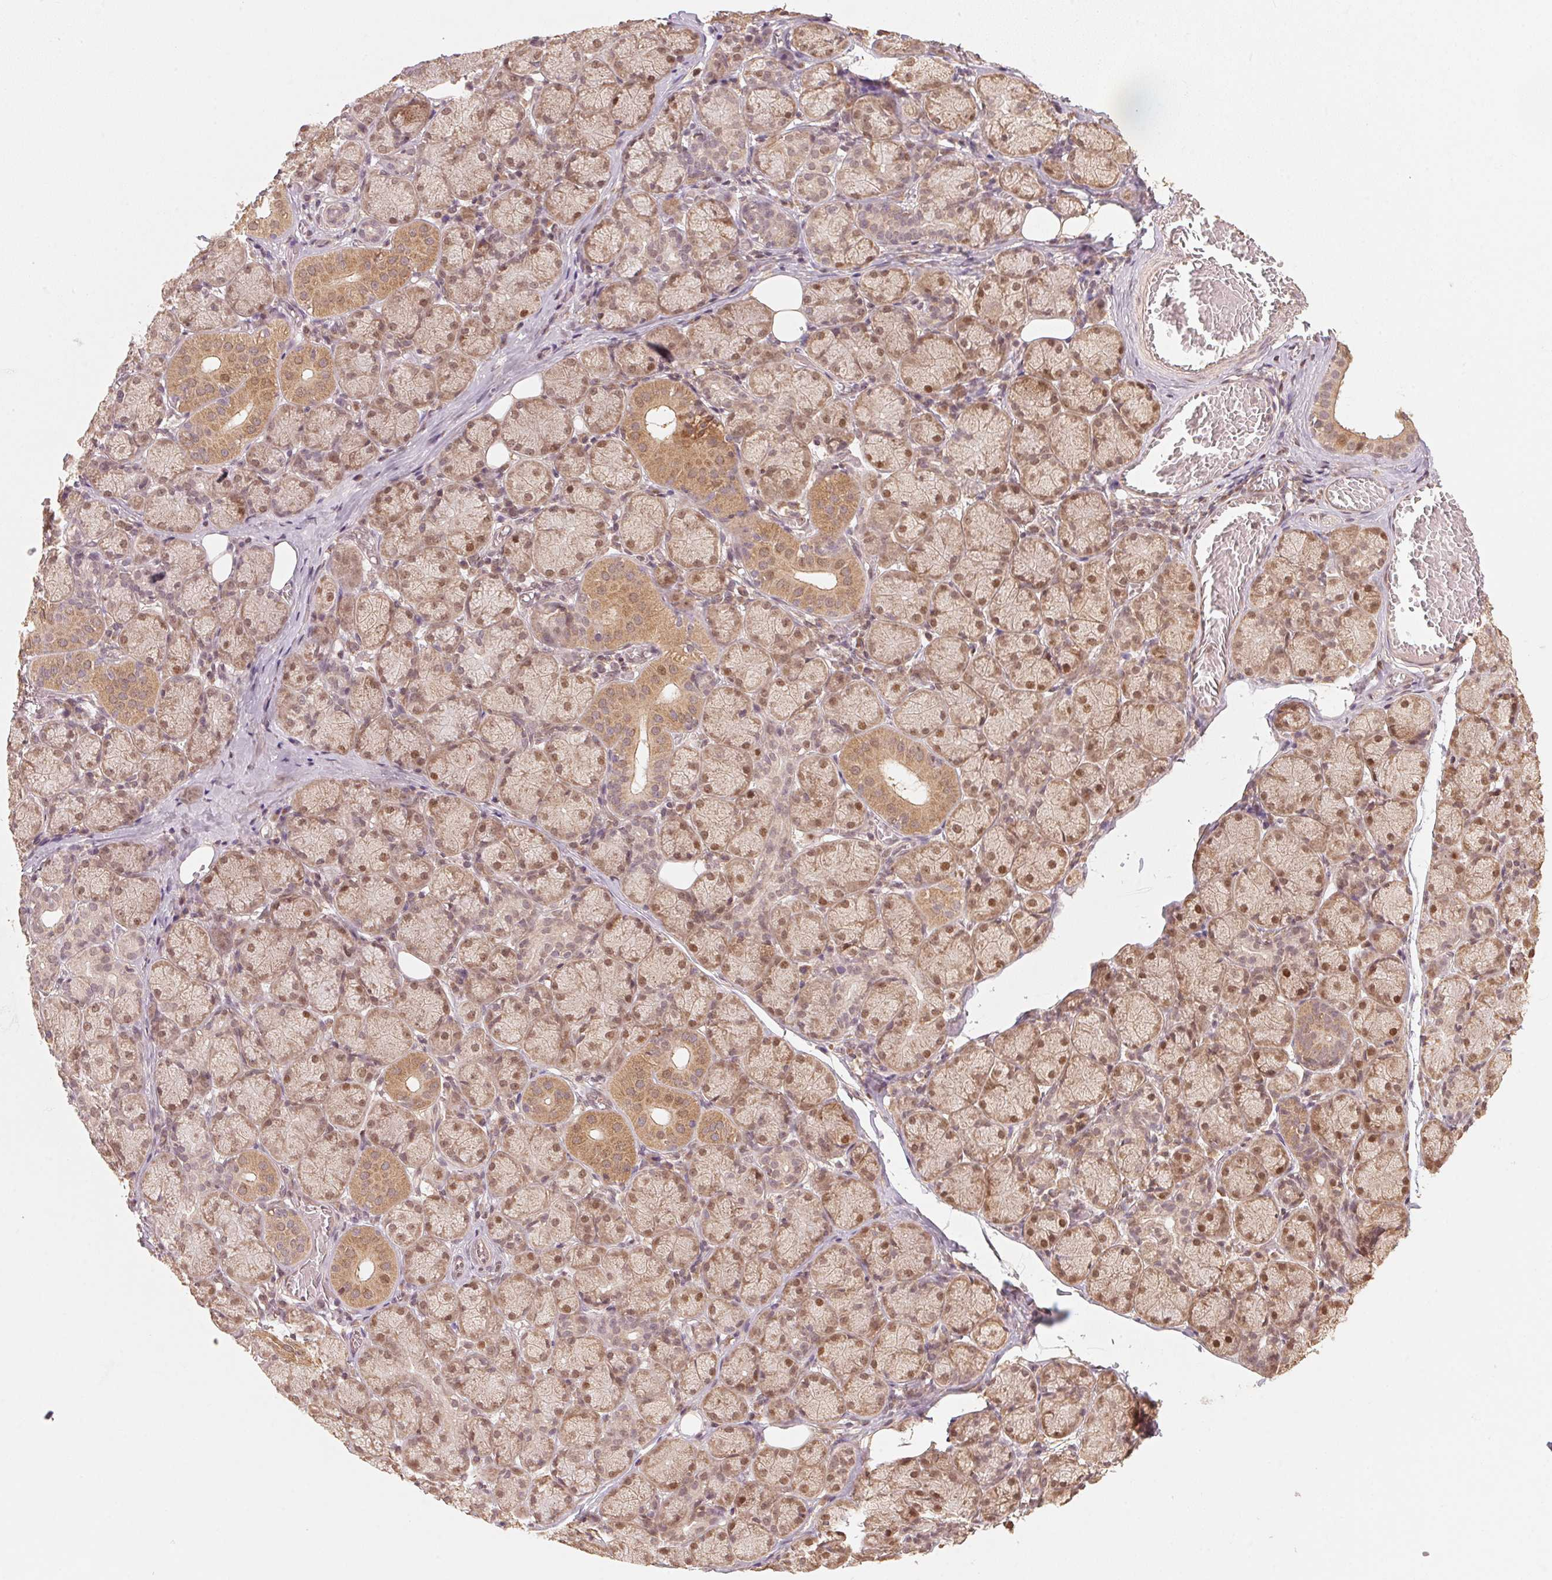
{"staining": {"intensity": "strong", "quantity": "25%-75%", "location": "cytoplasmic/membranous,nuclear"}, "tissue": "salivary gland", "cell_type": "Glandular cells", "image_type": "normal", "snomed": [{"axis": "morphology", "description": "Normal tissue, NOS"}, {"axis": "topography", "description": "Salivary gland"}, {"axis": "topography", "description": "Peripheral nerve tissue"}], "caption": "The photomicrograph shows a brown stain indicating the presence of a protein in the cytoplasmic/membranous,nuclear of glandular cells in salivary gland. The staining is performed using DAB brown chromogen to label protein expression. The nuclei are counter-stained blue using hematoxylin.", "gene": "C2orf73", "patient": {"sex": "female", "age": 24}}